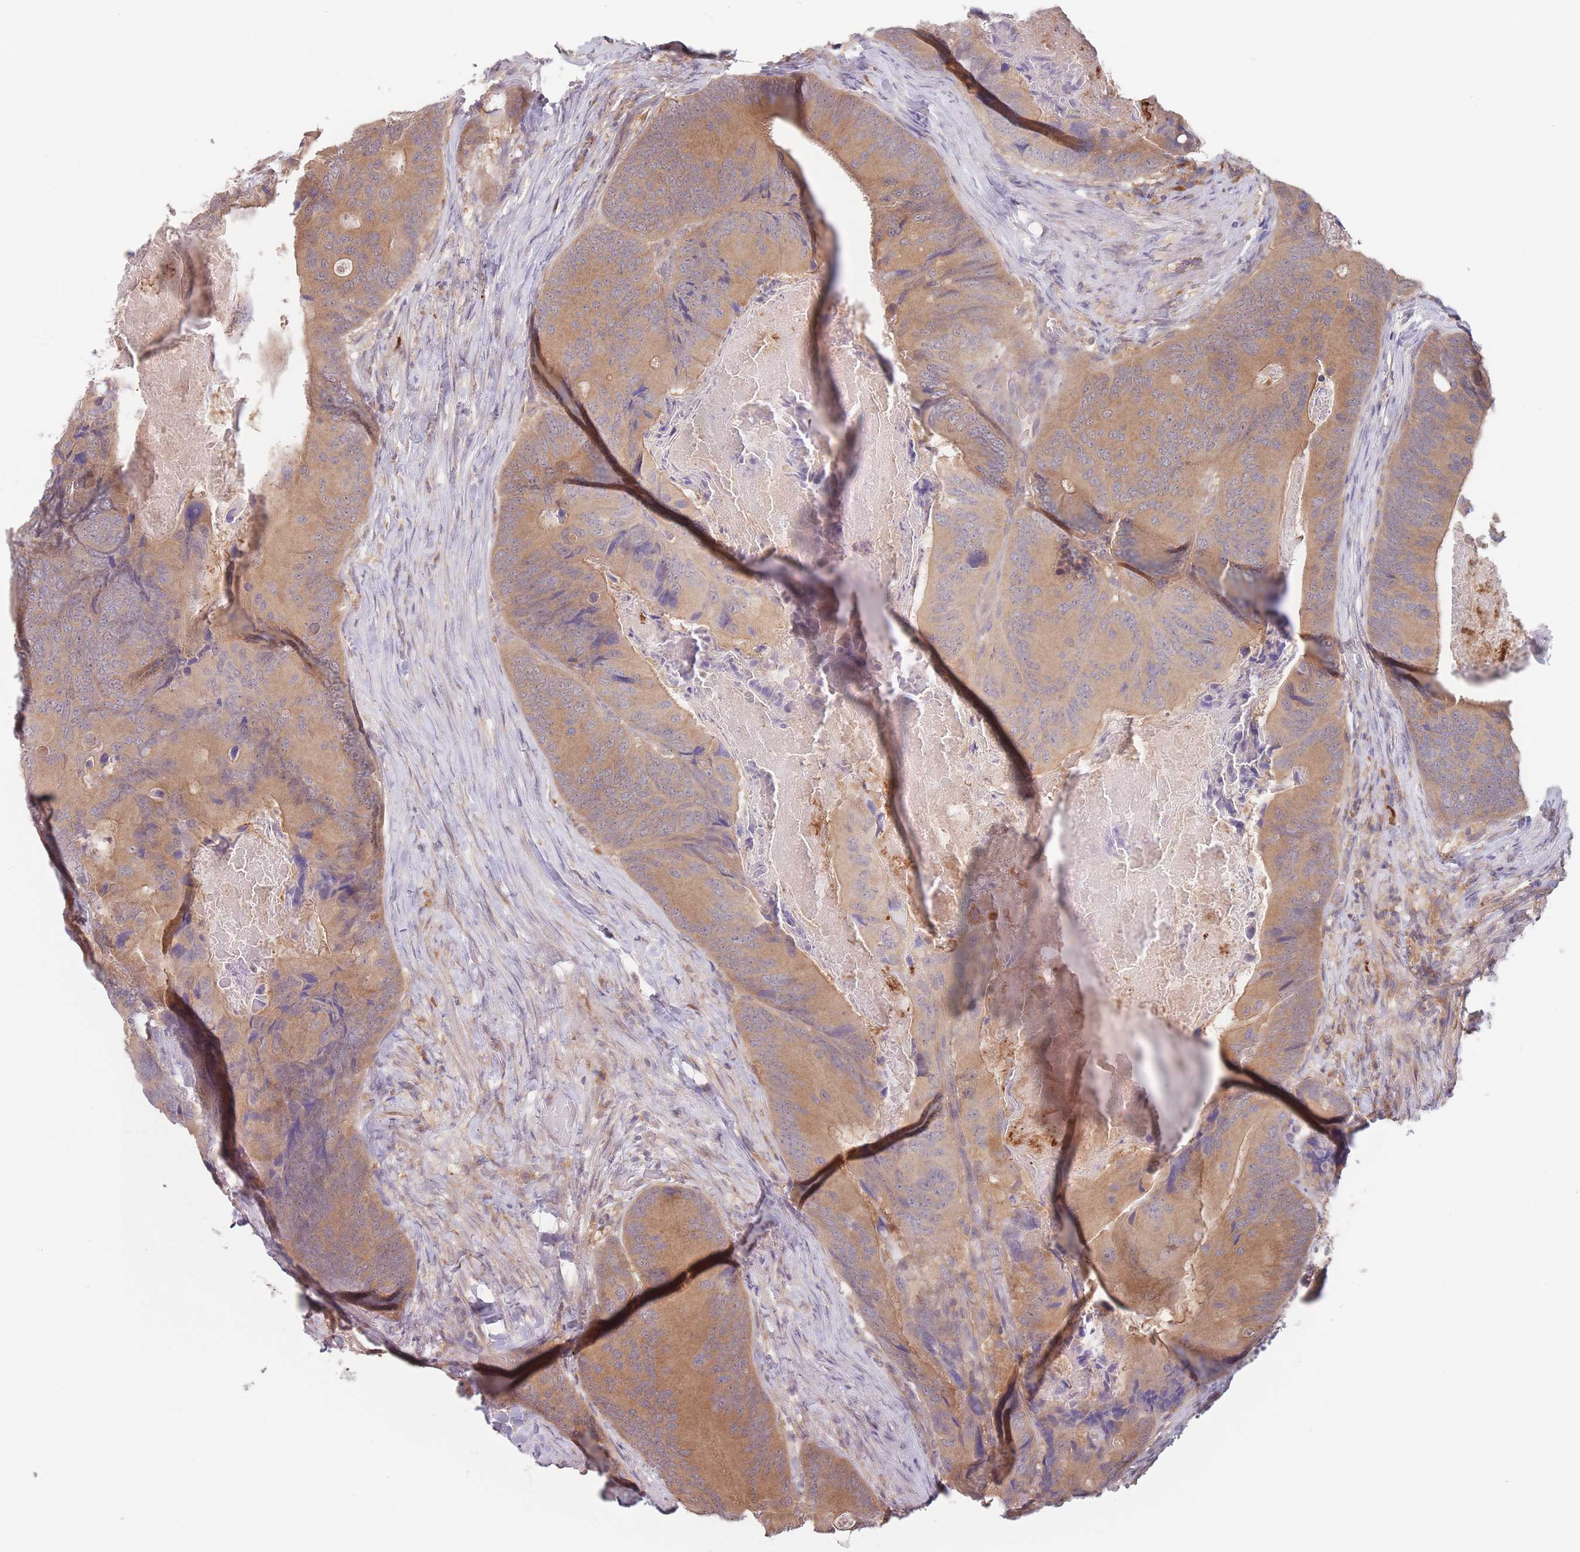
{"staining": {"intensity": "moderate", "quantity": ">75%", "location": "cytoplasmic/membranous"}, "tissue": "colorectal cancer", "cell_type": "Tumor cells", "image_type": "cancer", "snomed": [{"axis": "morphology", "description": "Adenocarcinoma, NOS"}, {"axis": "topography", "description": "Colon"}], "caption": "Tumor cells demonstrate moderate cytoplasmic/membranous expression in approximately >75% of cells in colorectal adenocarcinoma.", "gene": "PPM1A", "patient": {"sex": "male", "age": 84}}